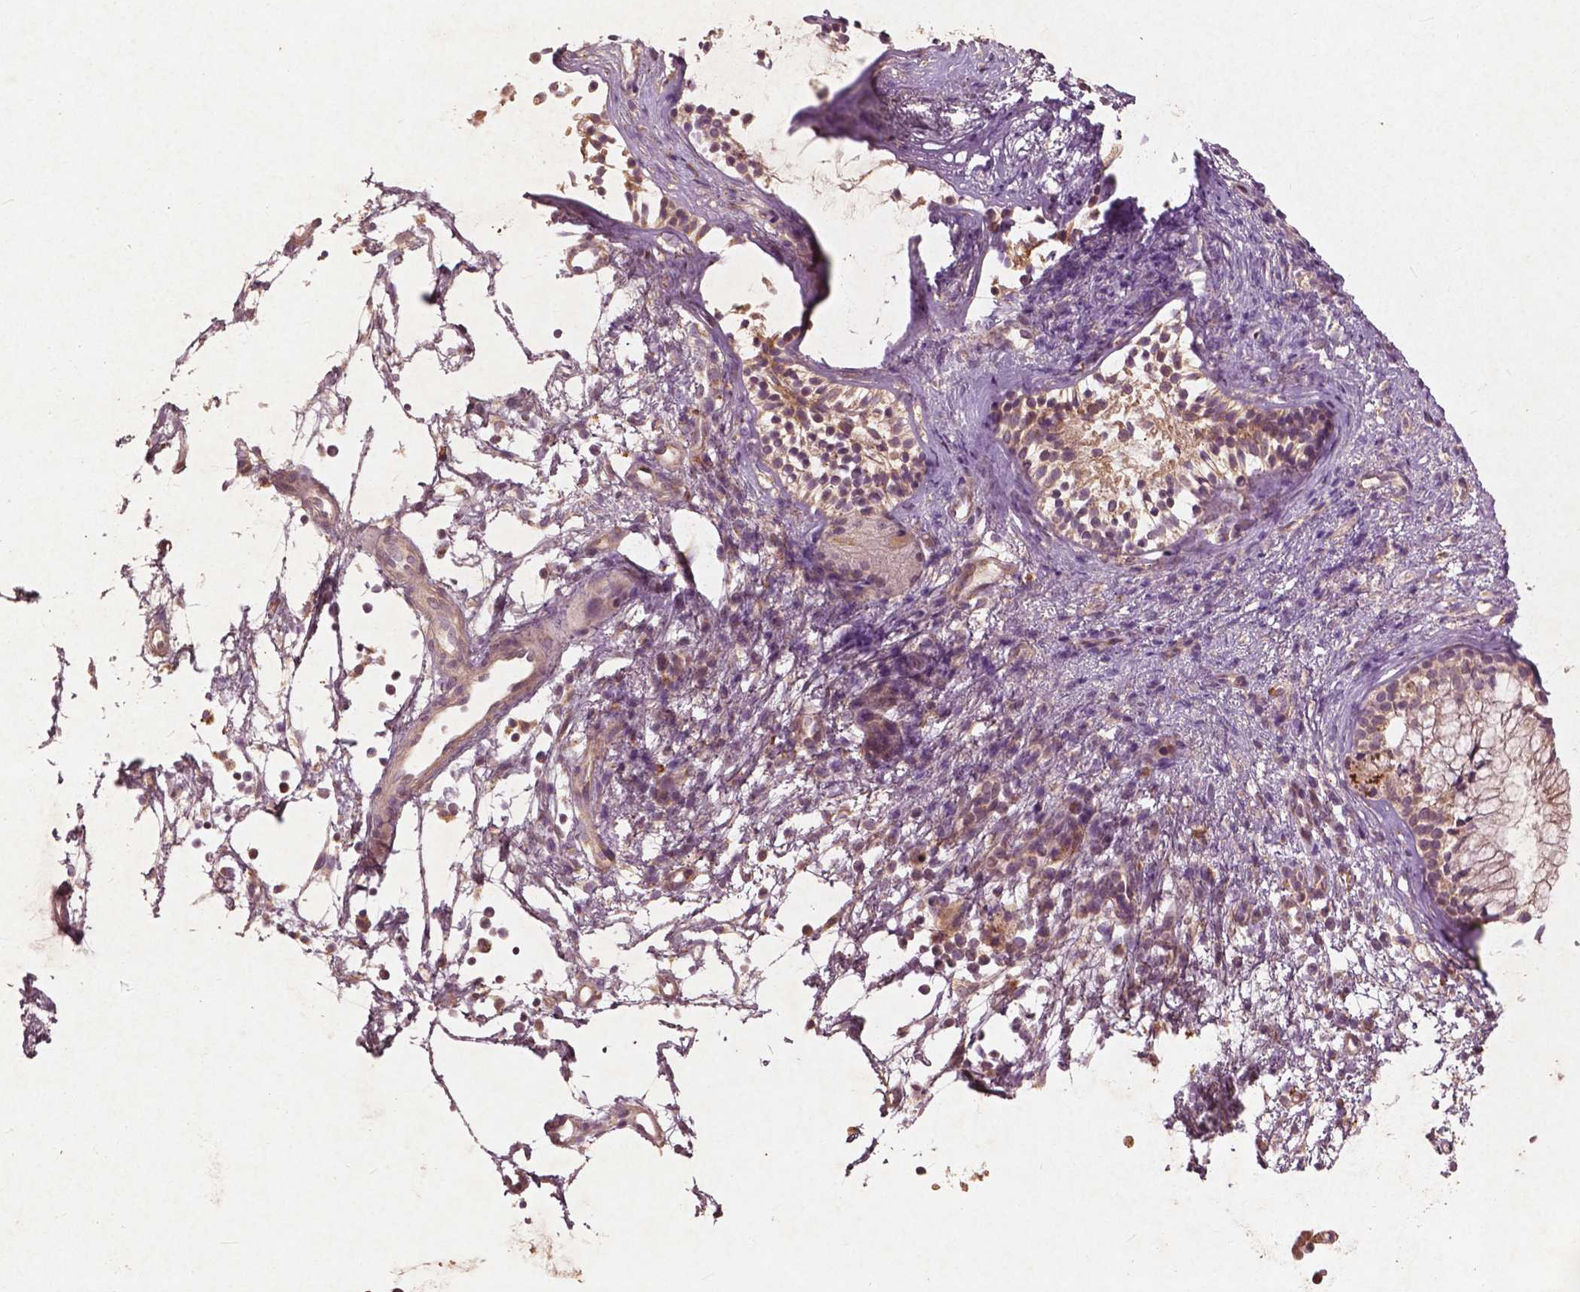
{"staining": {"intensity": "moderate", "quantity": ">75%", "location": "cytoplasmic/membranous"}, "tissue": "nasopharynx", "cell_type": "Respiratory epithelial cells", "image_type": "normal", "snomed": [{"axis": "morphology", "description": "Normal tissue, NOS"}, {"axis": "topography", "description": "Nasopharynx"}], "caption": "Nasopharynx stained for a protein (brown) reveals moderate cytoplasmic/membranous positive positivity in about >75% of respiratory epithelial cells.", "gene": "ST6GALNAC5", "patient": {"sex": "male", "age": 77}}